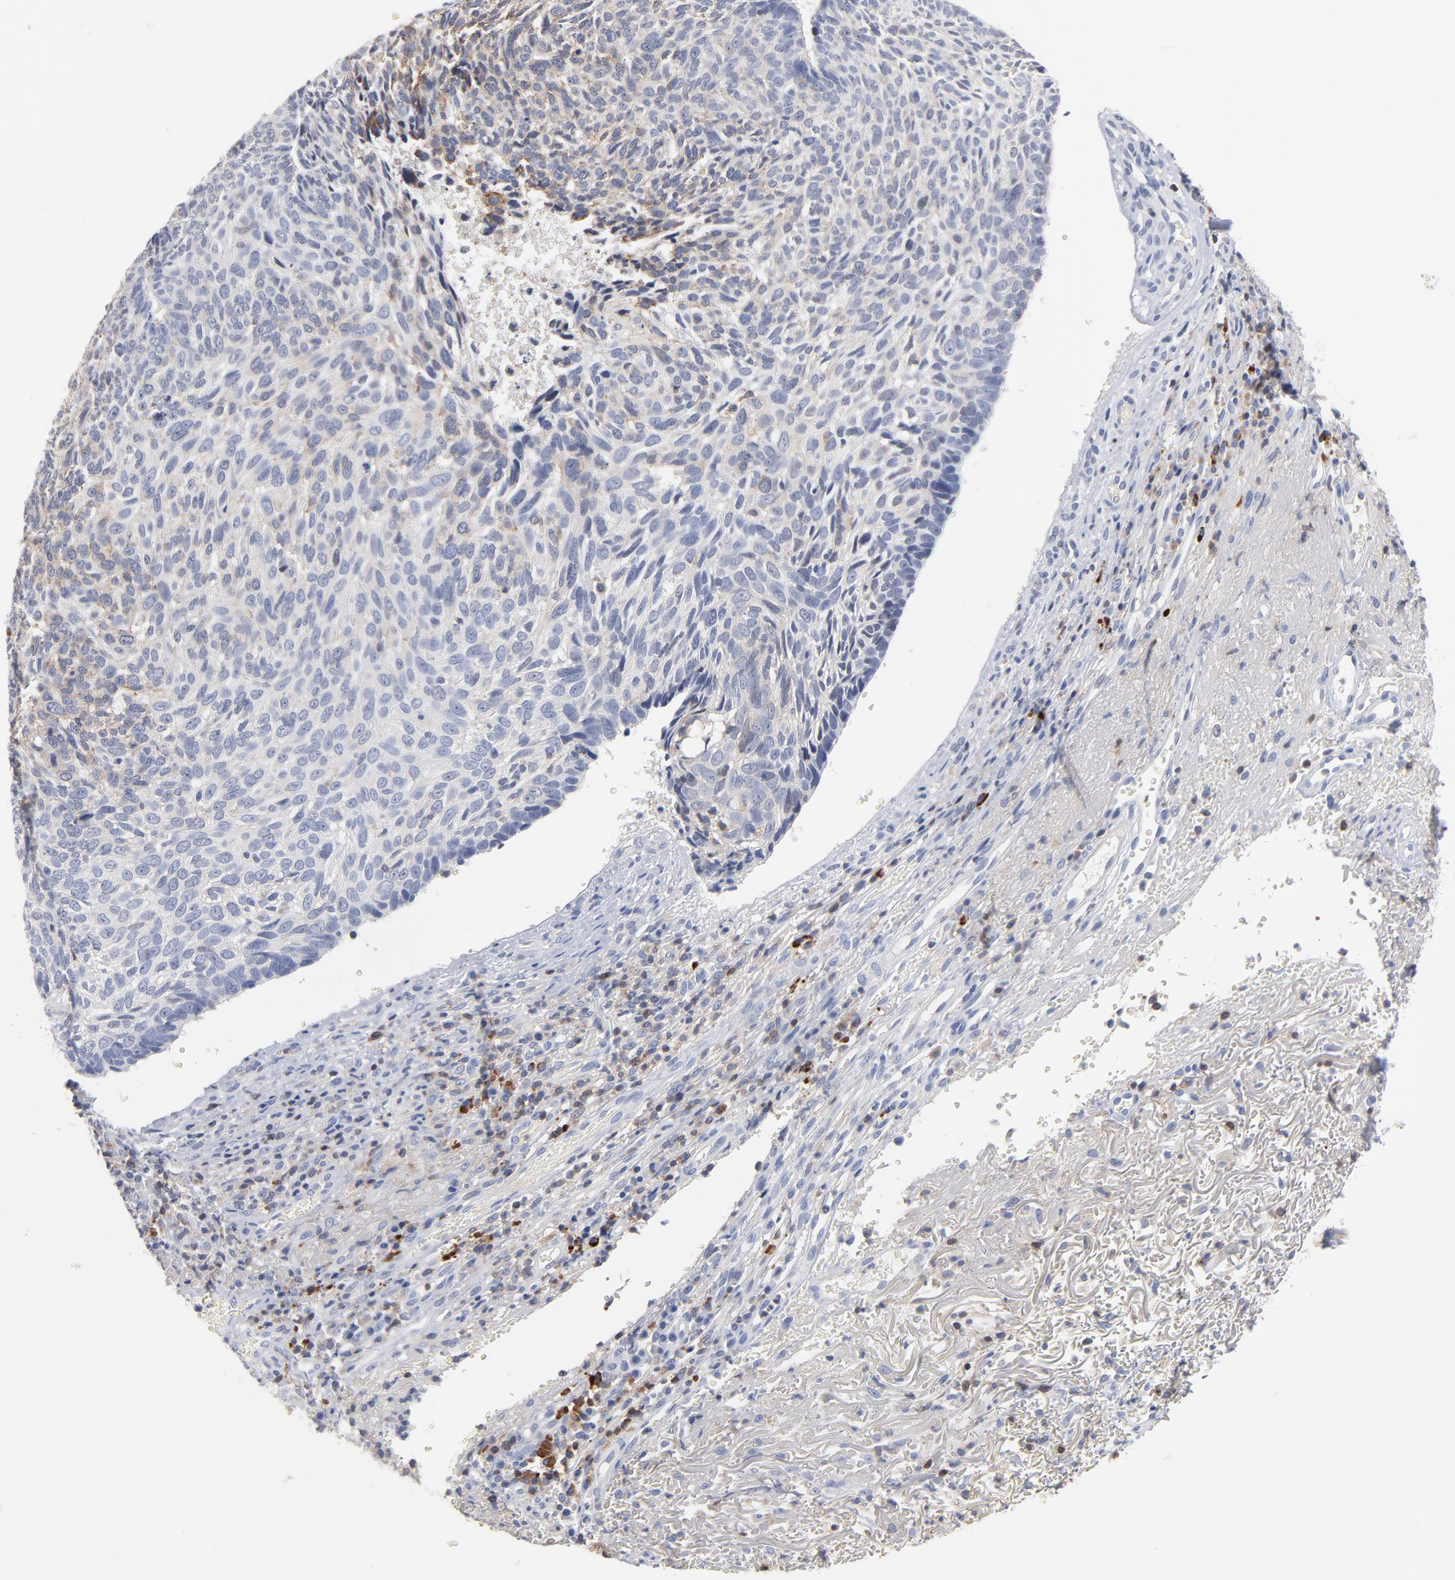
{"staining": {"intensity": "weak", "quantity": "<25%", "location": "cytoplasmic/membranous"}, "tissue": "skin cancer", "cell_type": "Tumor cells", "image_type": "cancer", "snomed": [{"axis": "morphology", "description": "Basal cell carcinoma"}, {"axis": "topography", "description": "Skin"}], "caption": "Immunohistochemistry (IHC) of skin cancer (basal cell carcinoma) demonstrates no positivity in tumor cells.", "gene": "PDLIM2", "patient": {"sex": "male", "age": 72}}